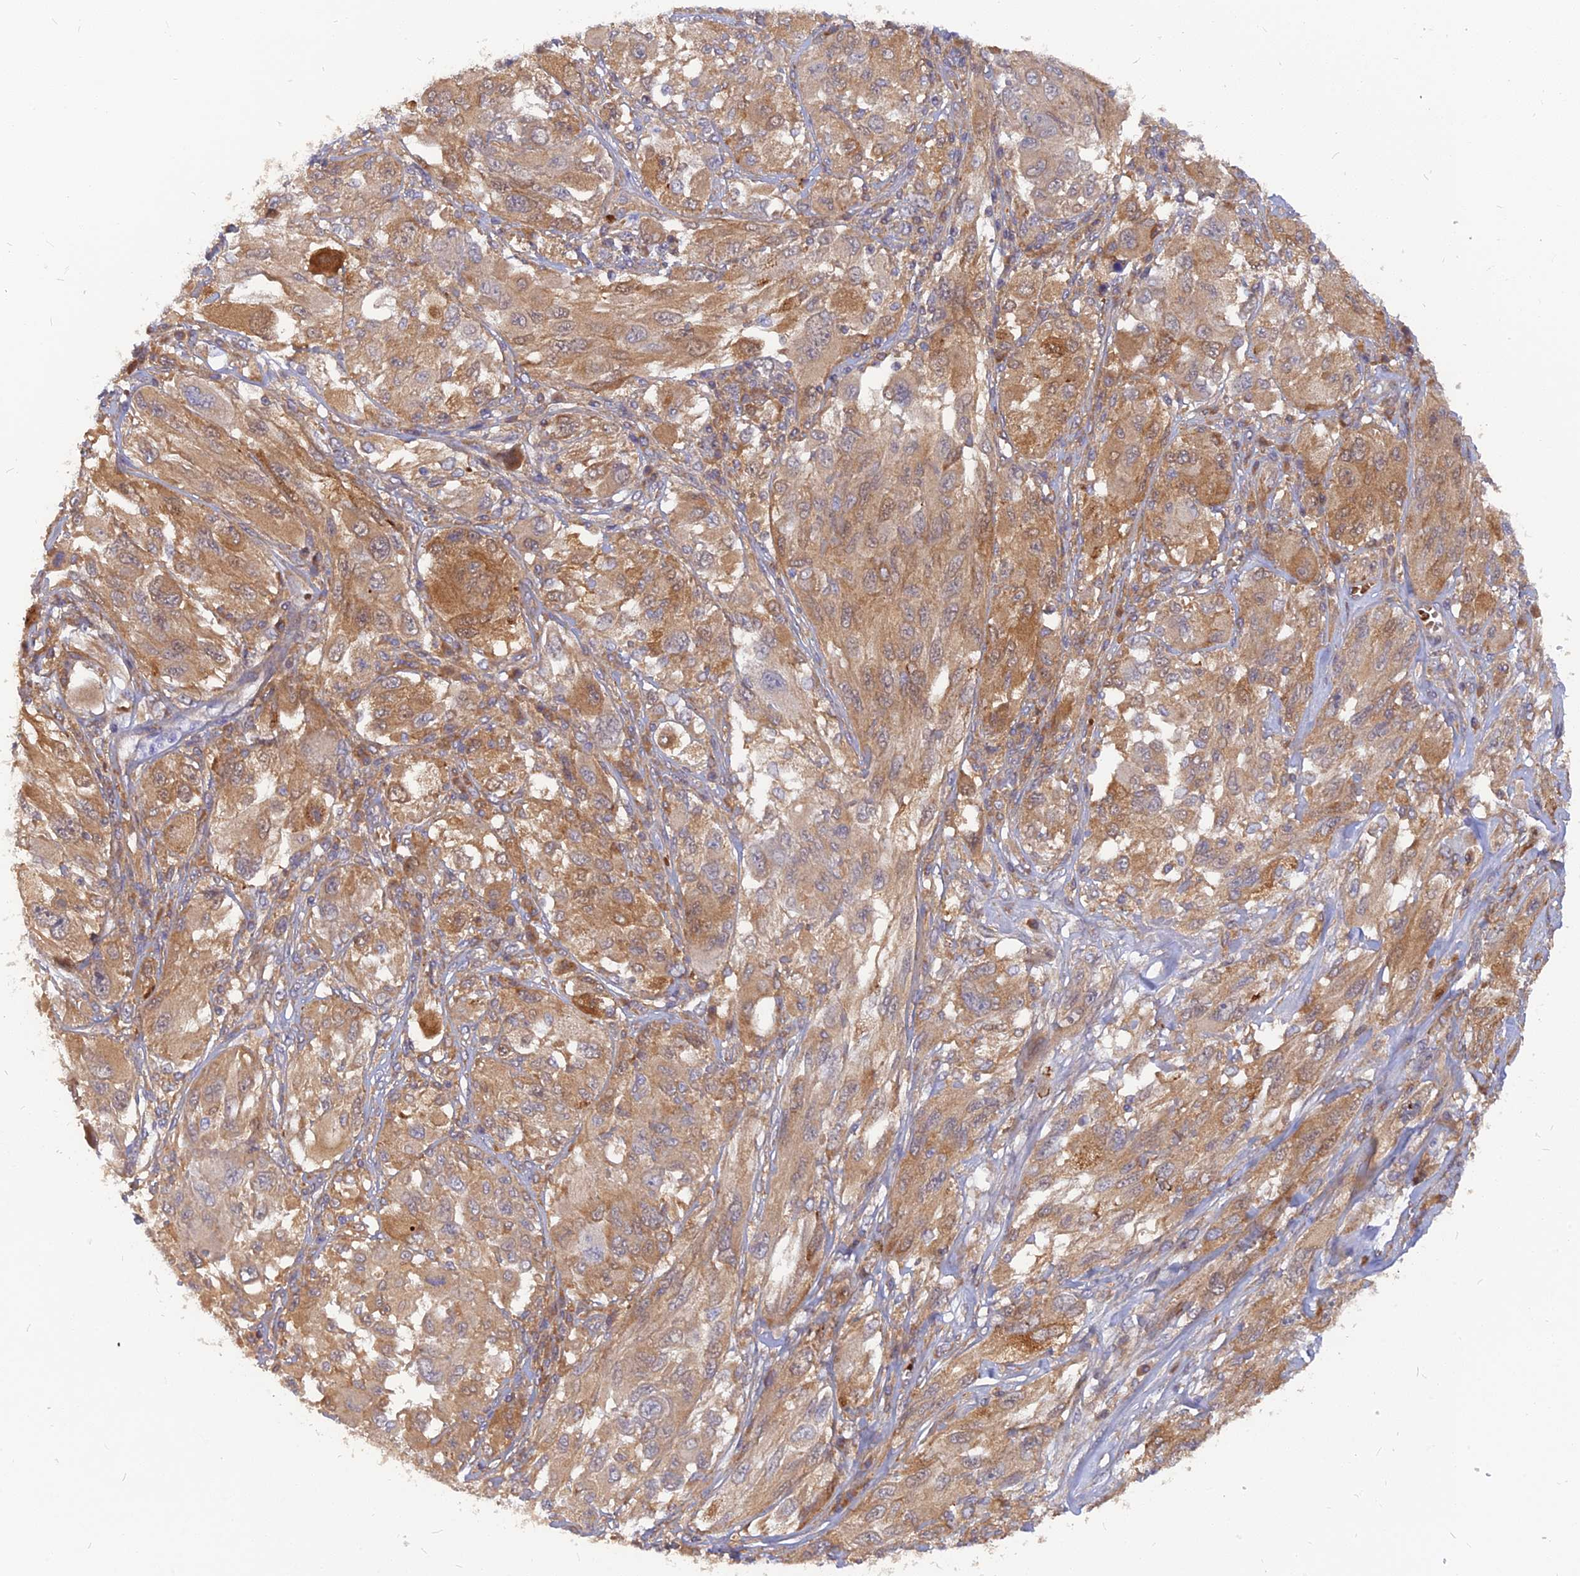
{"staining": {"intensity": "moderate", "quantity": ">75%", "location": "cytoplasmic/membranous"}, "tissue": "melanoma", "cell_type": "Tumor cells", "image_type": "cancer", "snomed": [{"axis": "morphology", "description": "Malignant melanoma, NOS"}, {"axis": "topography", "description": "Skin"}], "caption": "This micrograph shows melanoma stained with IHC to label a protein in brown. The cytoplasmic/membranous of tumor cells show moderate positivity for the protein. Nuclei are counter-stained blue.", "gene": "ARL2BP", "patient": {"sex": "female", "age": 91}}